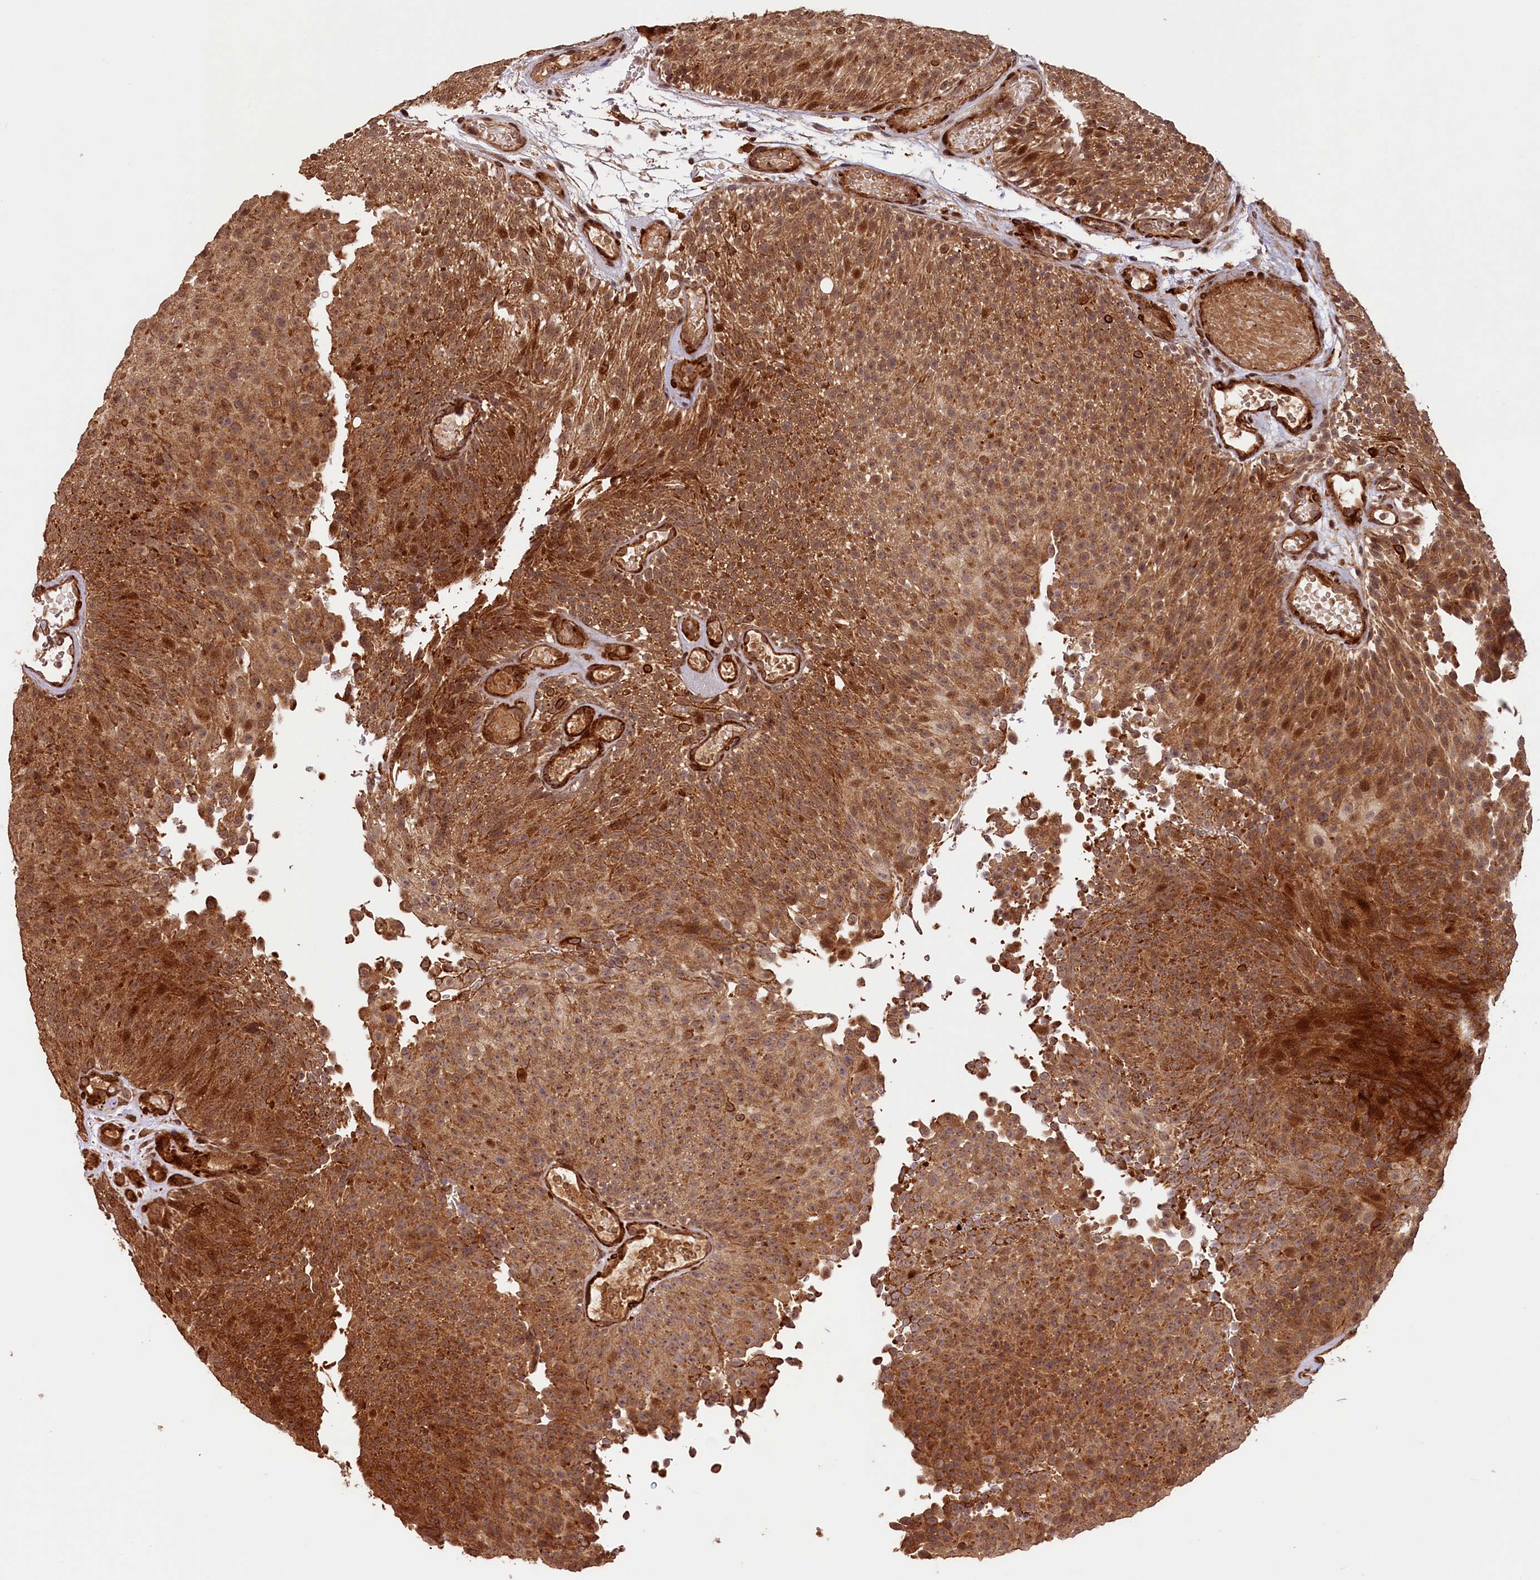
{"staining": {"intensity": "strong", "quantity": ">75%", "location": "cytoplasmic/membranous,nuclear"}, "tissue": "urothelial cancer", "cell_type": "Tumor cells", "image_type": "cancer", "snomed": [{"axis": "morphology", "description": "Urothelial carcinoma, Low grade"}, {"axis": "topography", "description": "Urinary bladder"}], "caption": "This image displays urothelial cancer stained with immunohistochemistry to label a protein in brown. The cytoplasmic/membranous and nuclear of tumor cells show strong positivity for the protein. Nuclei are counter-stained blue.", "gene": "SHPRH", "patient": {"sex": "male", "age": 78}}